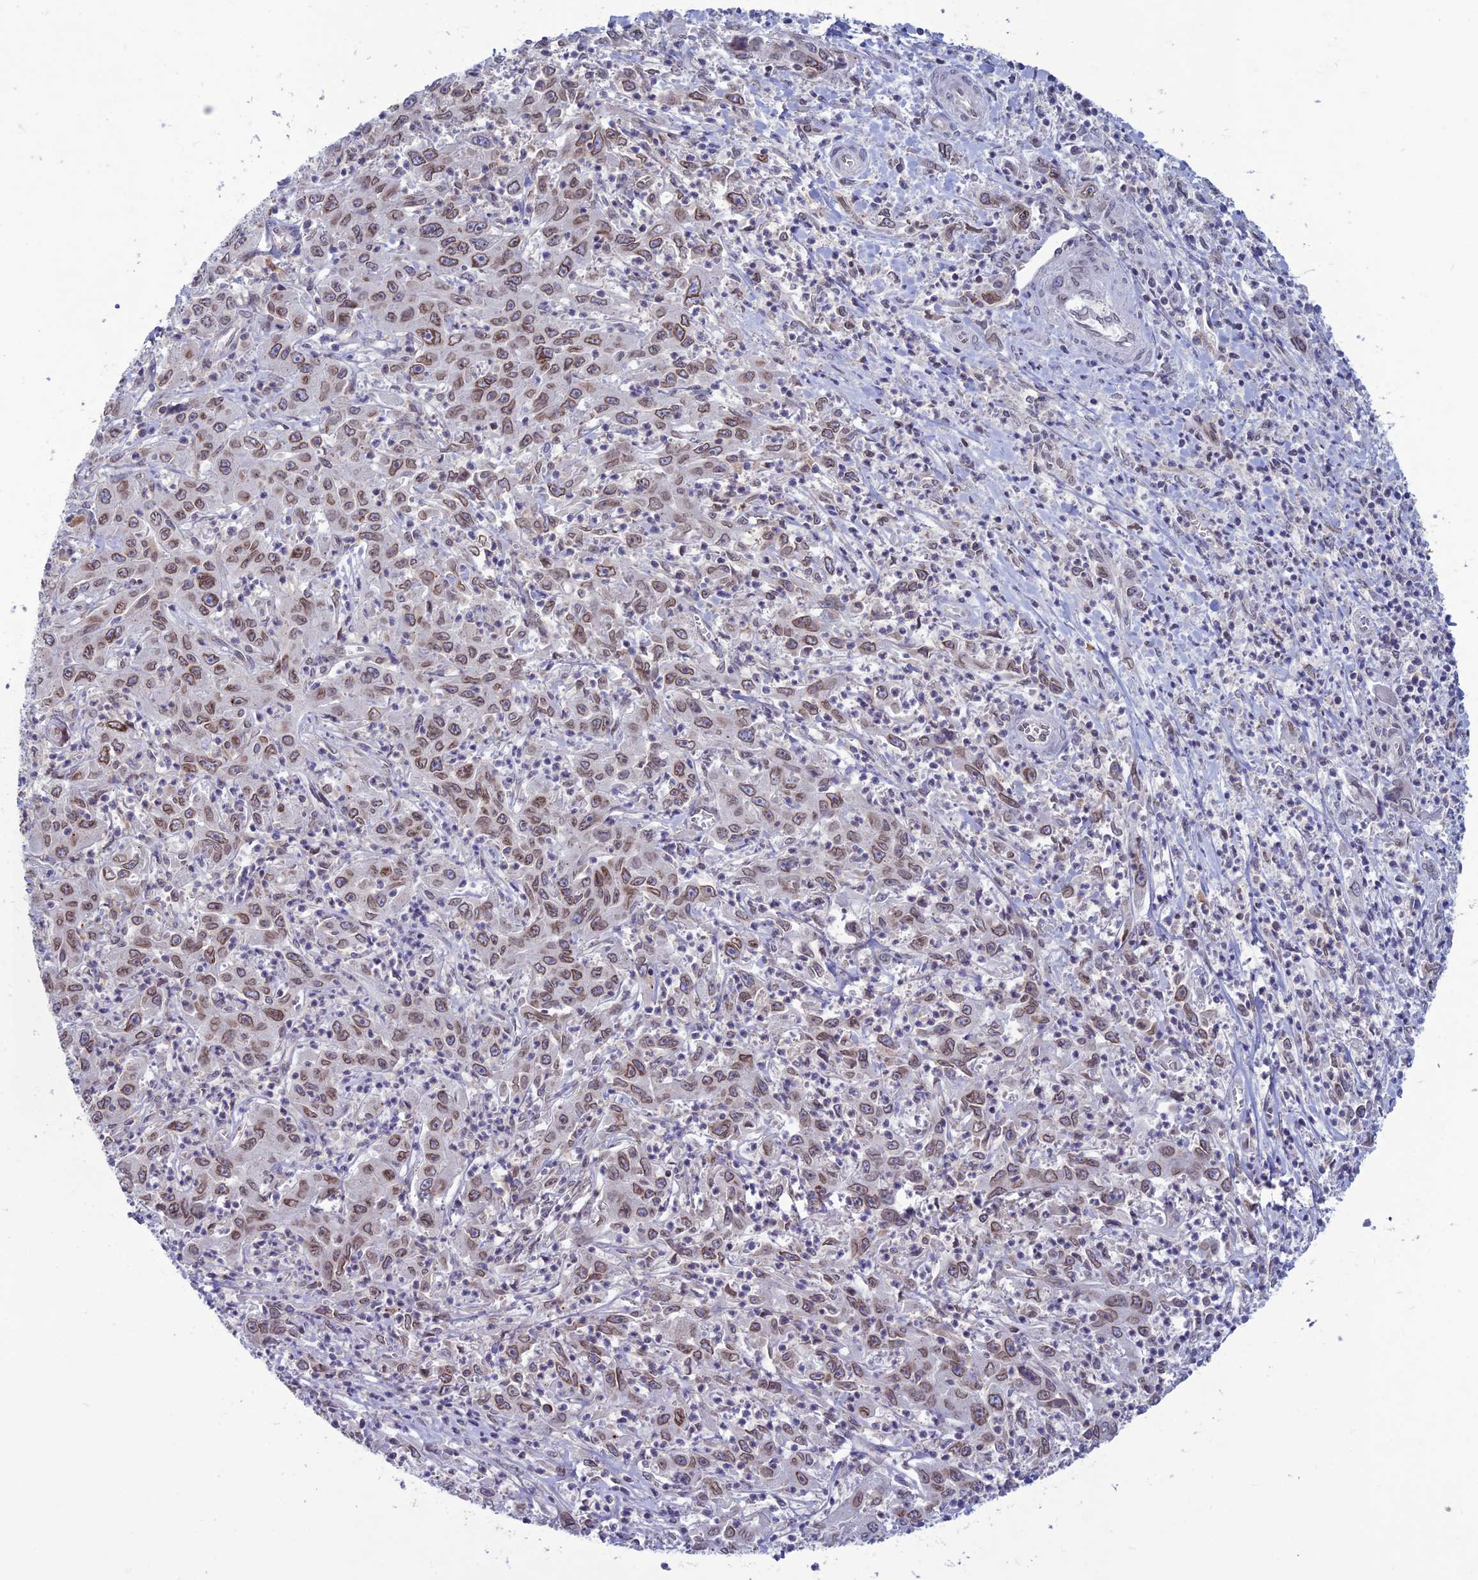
{"staining": {"intensity": "moderate", "quantity": ">75%", "location": "cytoplasmic/membranous,nuclear"}, "tissue": "liver cancer", "cell_type": "Tumor cells", "image_type": "cancer", "snomed": [{"axis": "morphology", "description": "Carcinoma, Hepatocellular, NOS"}, {"axis": "topography", "description": "Liver"}], "caption": "Hepatocellular carcinoma (liver) stained with immunohistochemistry (IHC) demonstrates moderate cytoplasmic/membranous and nuclear positivity in about >75% of tumor cells. (brown staining indicates protein expression, while blue staining denotes nuclei).", "gene": "WDR46", "patient": {"sex": "male", "age": 63}}